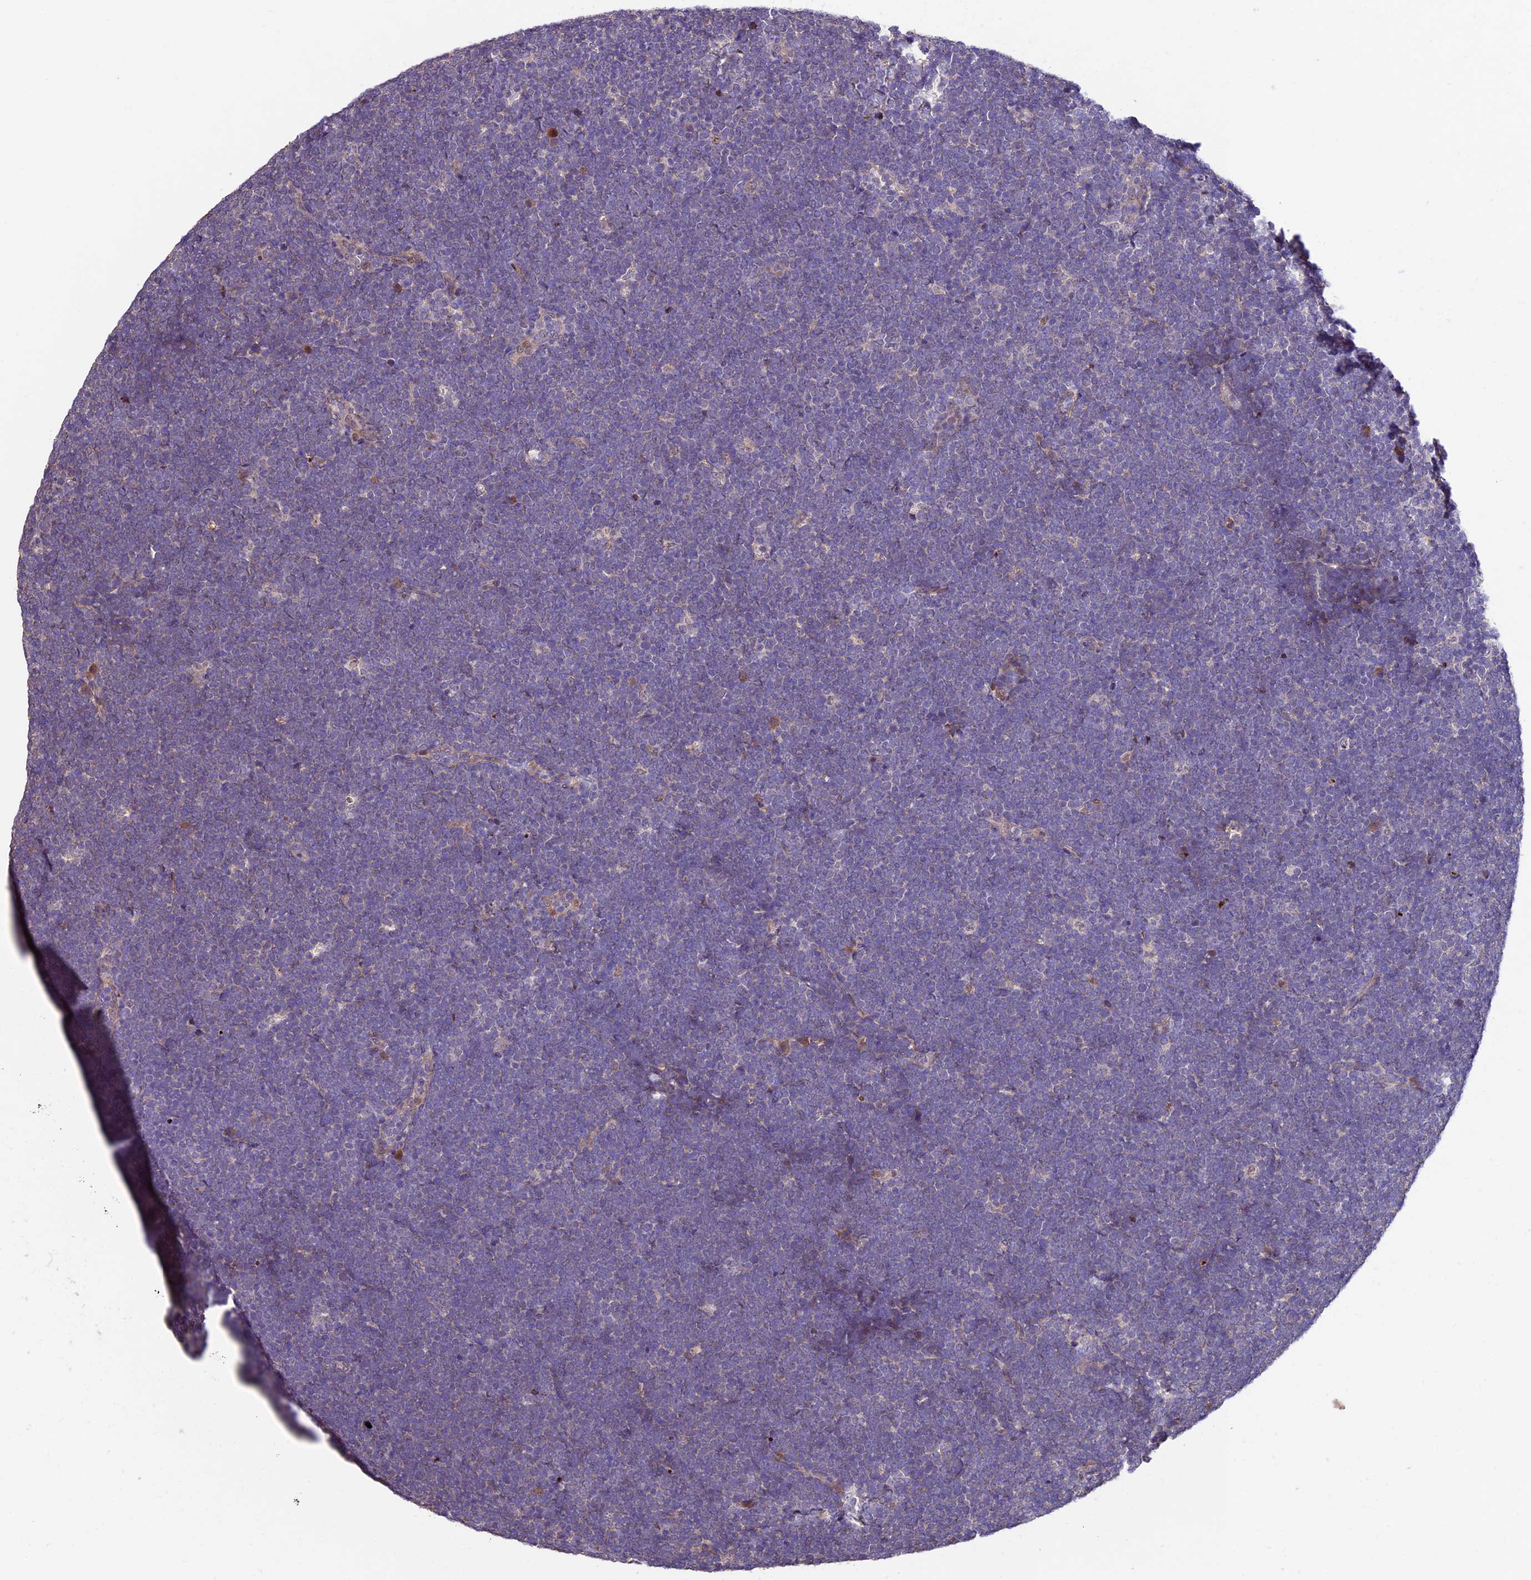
{"staining": {"intensity": "negative", "quantity": "none", "location": "none"}, "tissue": "lymphoma", "cell_type": "Tumor cells", "image_type": "cancer", "snomed": [{"axis": "morphology", "description": "Malignant lymphoma, non-Hodgkin's type, High grade"}, {"axis": "topography", "description": "Lymph node"}], "caption": "DAB (3,3'-diaminobenzidine) immunohistochemical staining of human lymphoma shows no significant staining in tumor cells. The staining was performed using DAB to visualize the protein expression in brown, while the nuclei were stained in blue with hematoxylin (Magnification: 20x).", "gene": "SBNO2", "patient": {"sex": "male", "age": 13}}